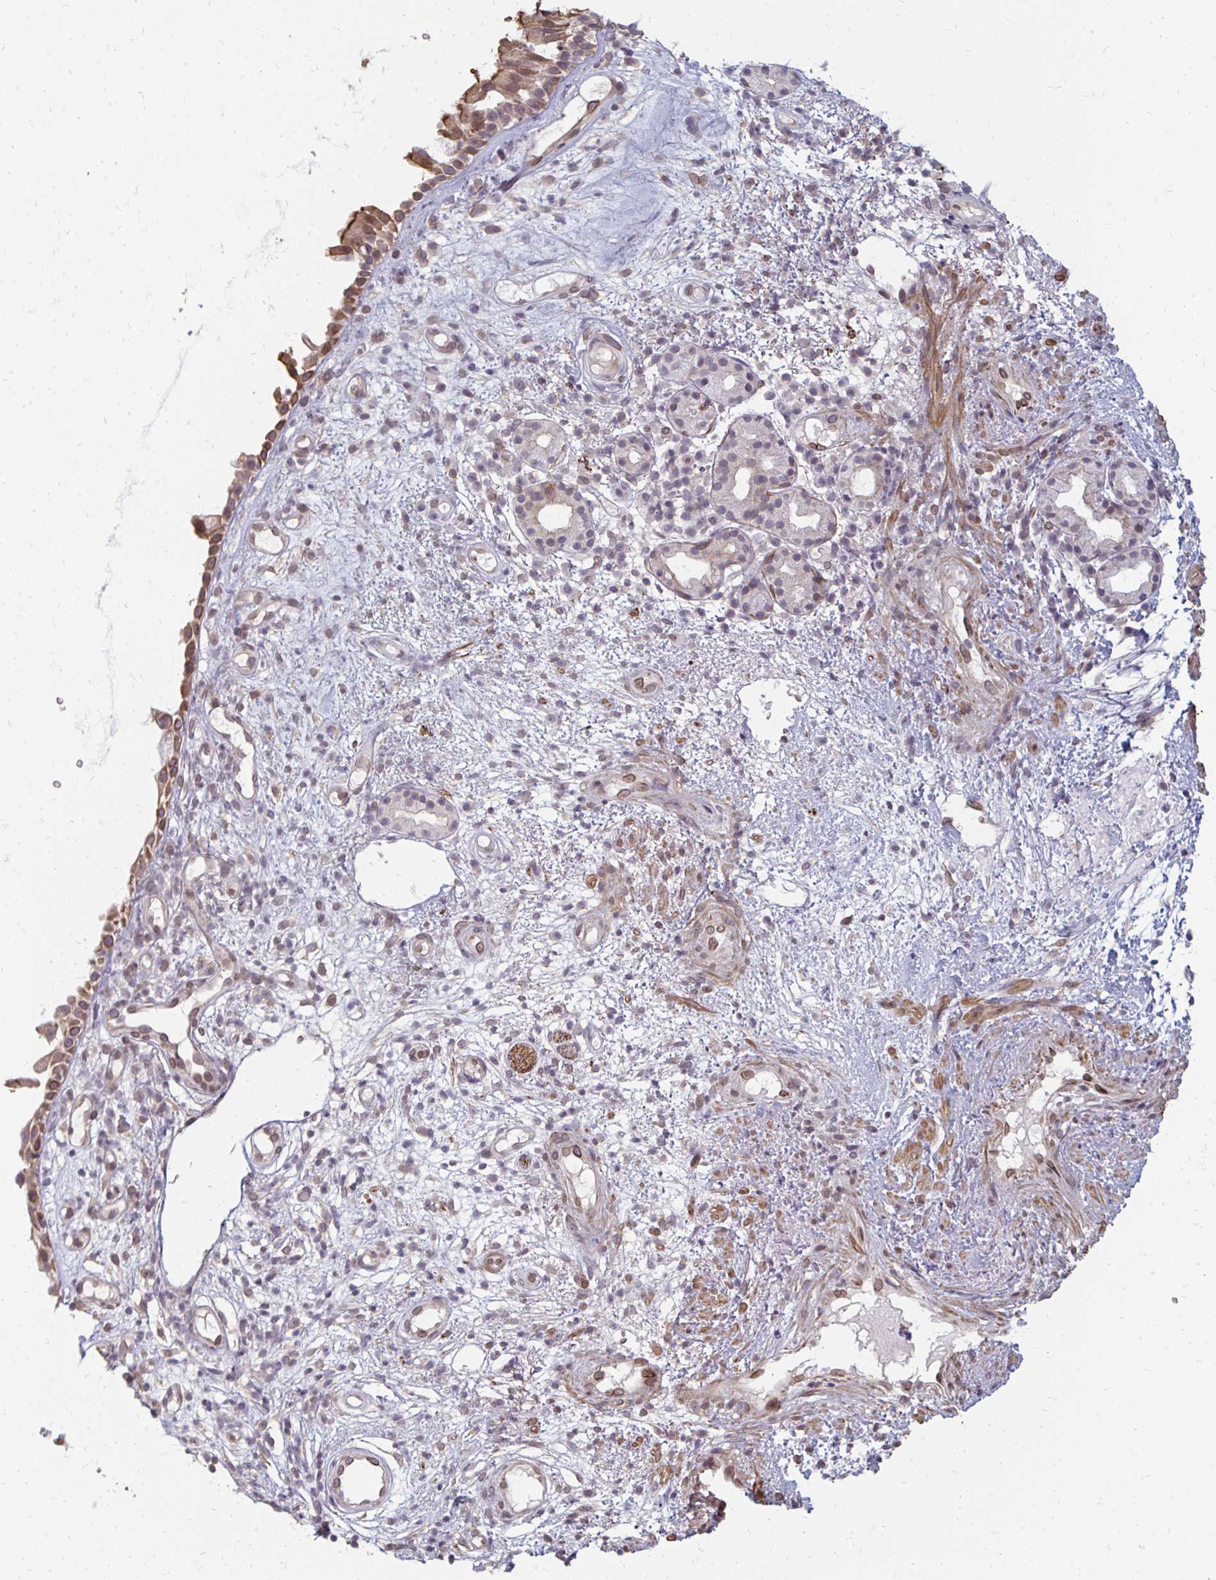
{"staining": {"intensity": "moderate", "quantity": ">75%", "location": "cytoplasmic/membranous"}, "tissue": "nasopharynx", "cell_type": "Respiratory epithelial cells", "image_type": "normal", "snomed": [{"axis": "morphology", "description": "Normal tissue, NOS"}, {"axis": "morphology", "description": "Inflammation, NOS"}, {"axis": "topography", "description": "Nasopharynx"}], "caption": "Protein positivity by IHC demonstrates moderate cytoplasmic/membranous staining in approximately >75% of respiratory epithelial cells in benign nasopharynx.", "gene": "GPC5", "patient": {"sex": "male", "age": 54}}